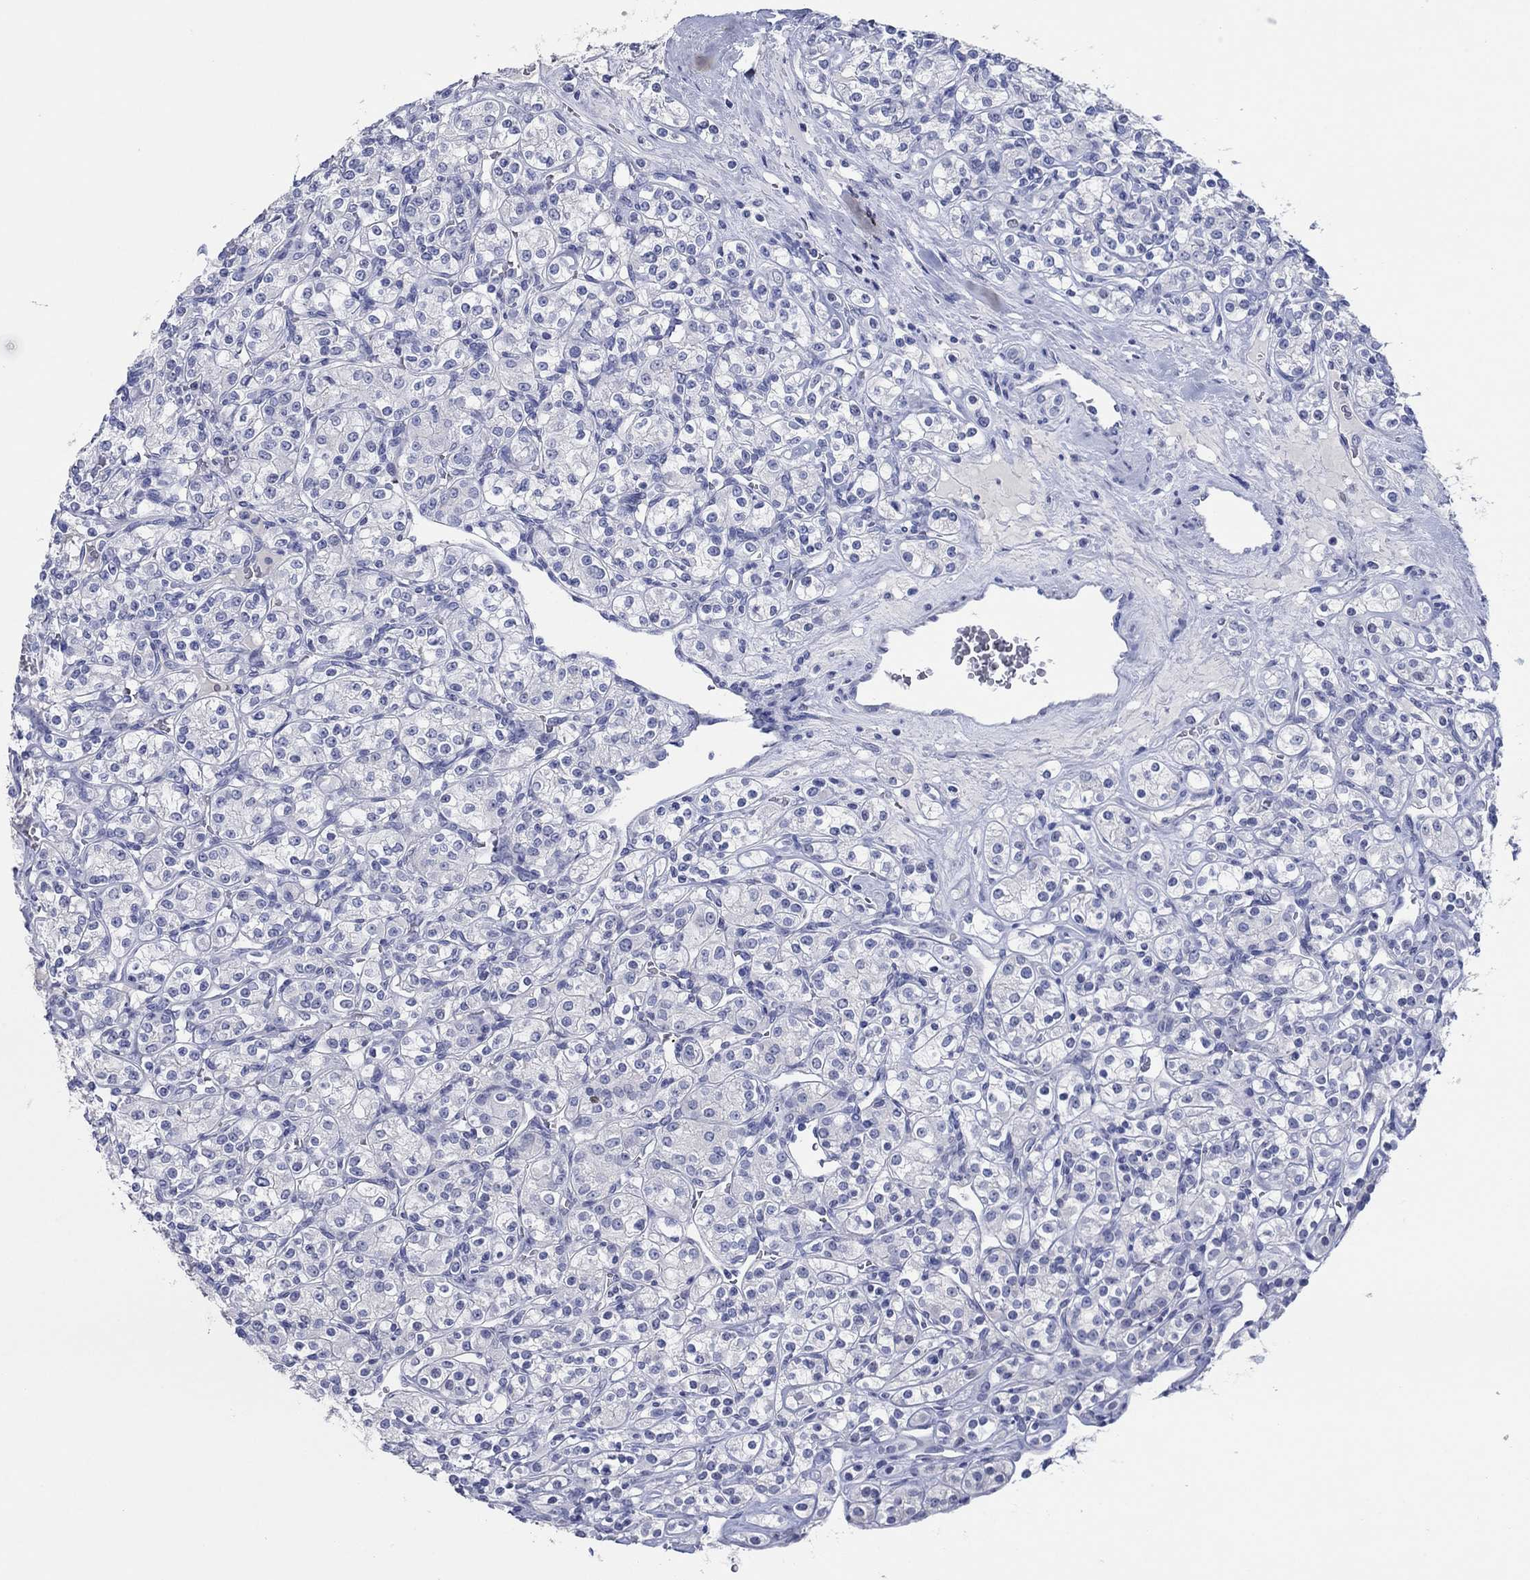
{"staining": {"intensity": "negative", "quantity": "none", "location": "none"}, "tissue": "renal cancer", "cell_type": "Tumor cells", "image_type": "cancer", "snomed": [{"axis": "morphology", "description": "Adenocarcinoma, NOS"}, {"axis": "topography", "description": "Kidney"}], "caption": "This is an immunohistochemistry (IHC) image of human renal cancer. There is no staining in tumor cells.", "gene": "POU5F1", "patient": {"sex": "male", "age": 77}}